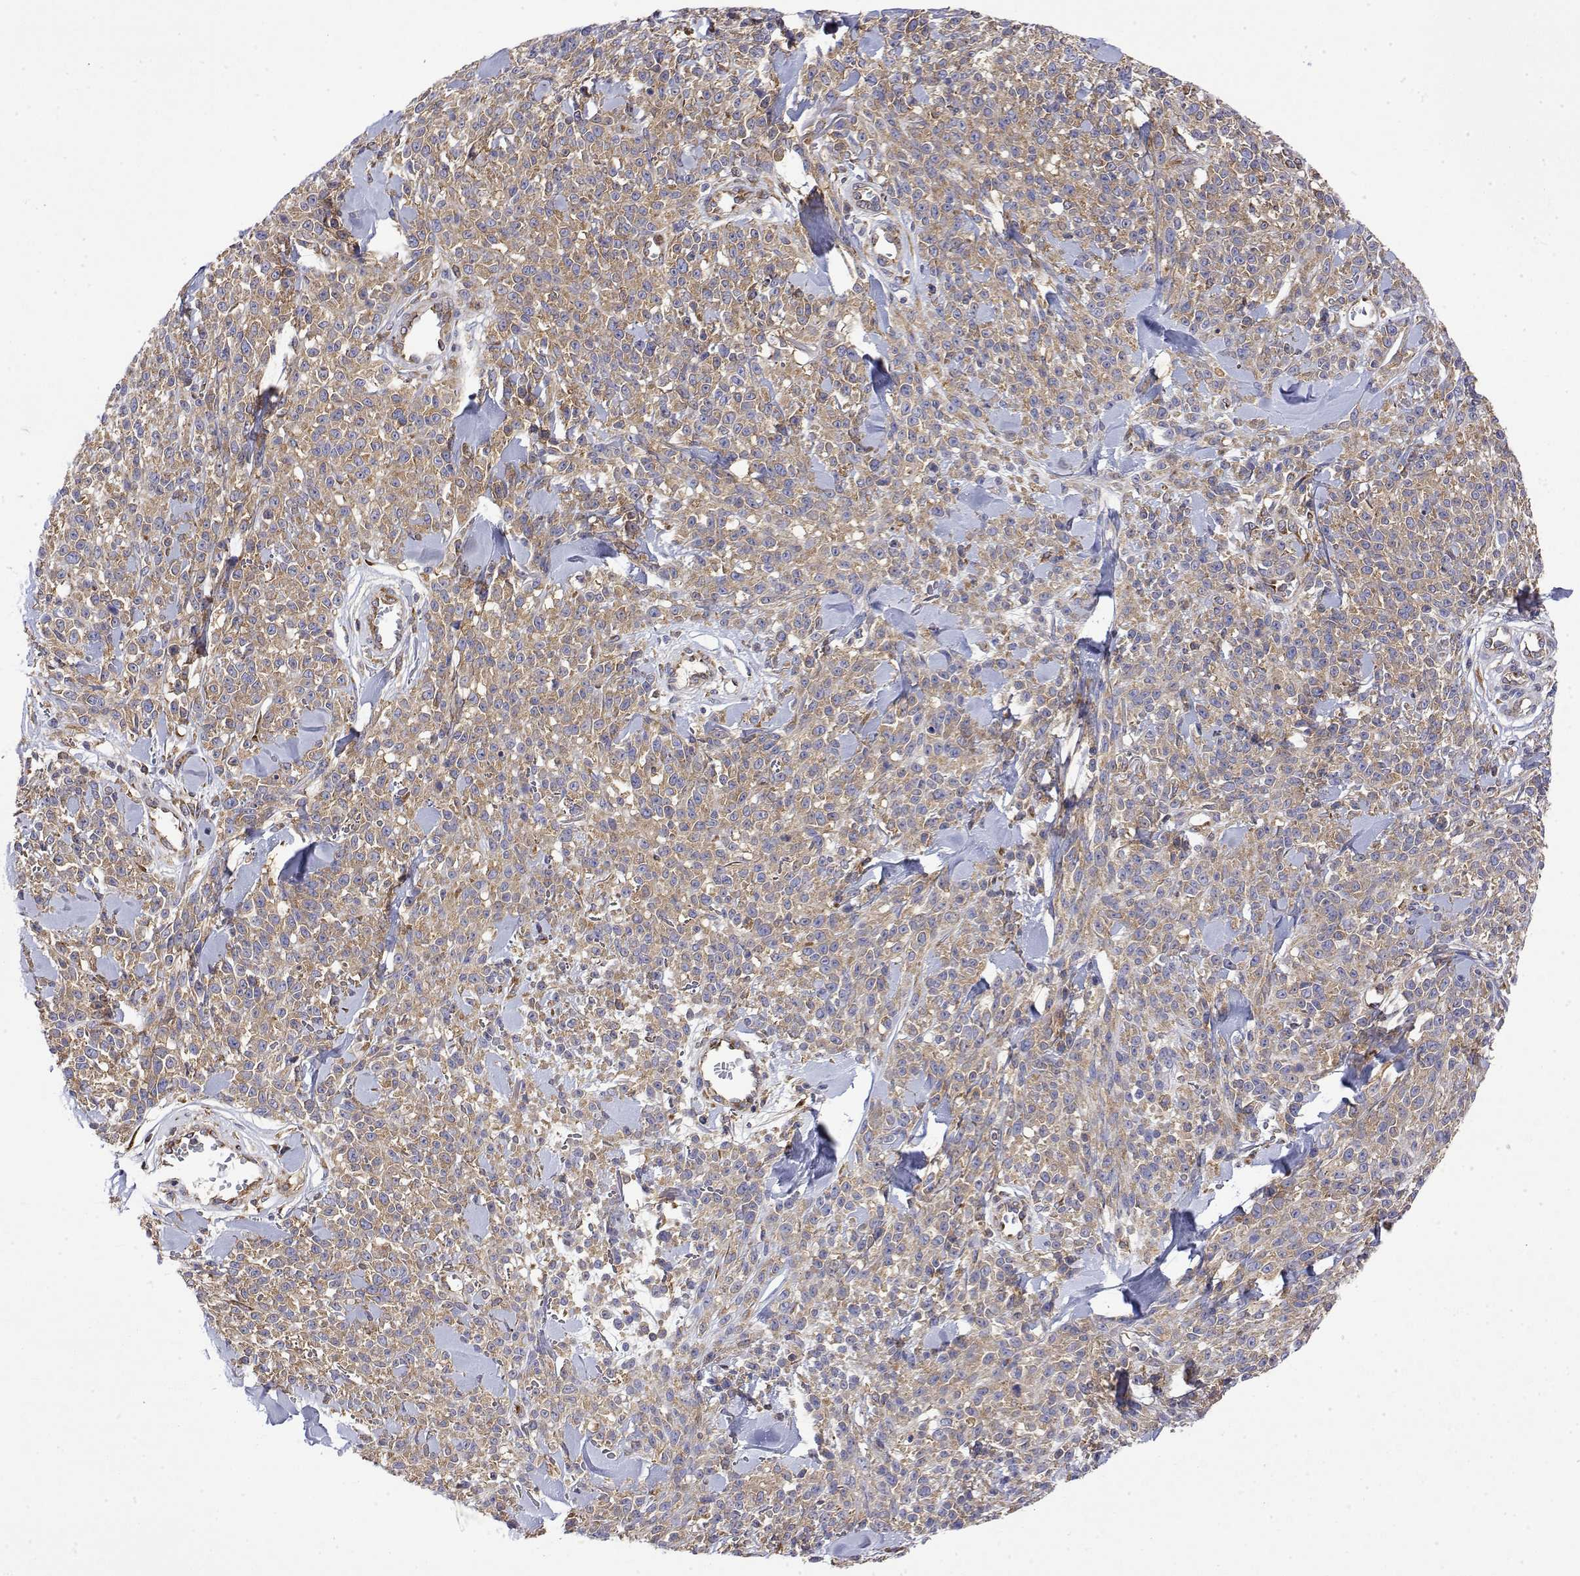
{"staining": {"intensity": "weak", "quantity": ">75%", "location": "cytoplasmic/membranous"}, "tissue": "melanoma", "cell_type": "Tumor cells", "image_type": "cancer", "snomed": [{"axis": "morphology", "description": "Malignant melanoma, NOS"}, {"axis": "topography", "description": "Skin"}, {"axis": "topography", "description": "Skin of trunk"}], "caption": "Protein staining of malignant melanoma tissue displays weak cytoplasmic/membranous staining in about >75% of tumor cells.", "gene": "EEF1G", "patient": {"sex": "male", "age": 74}}